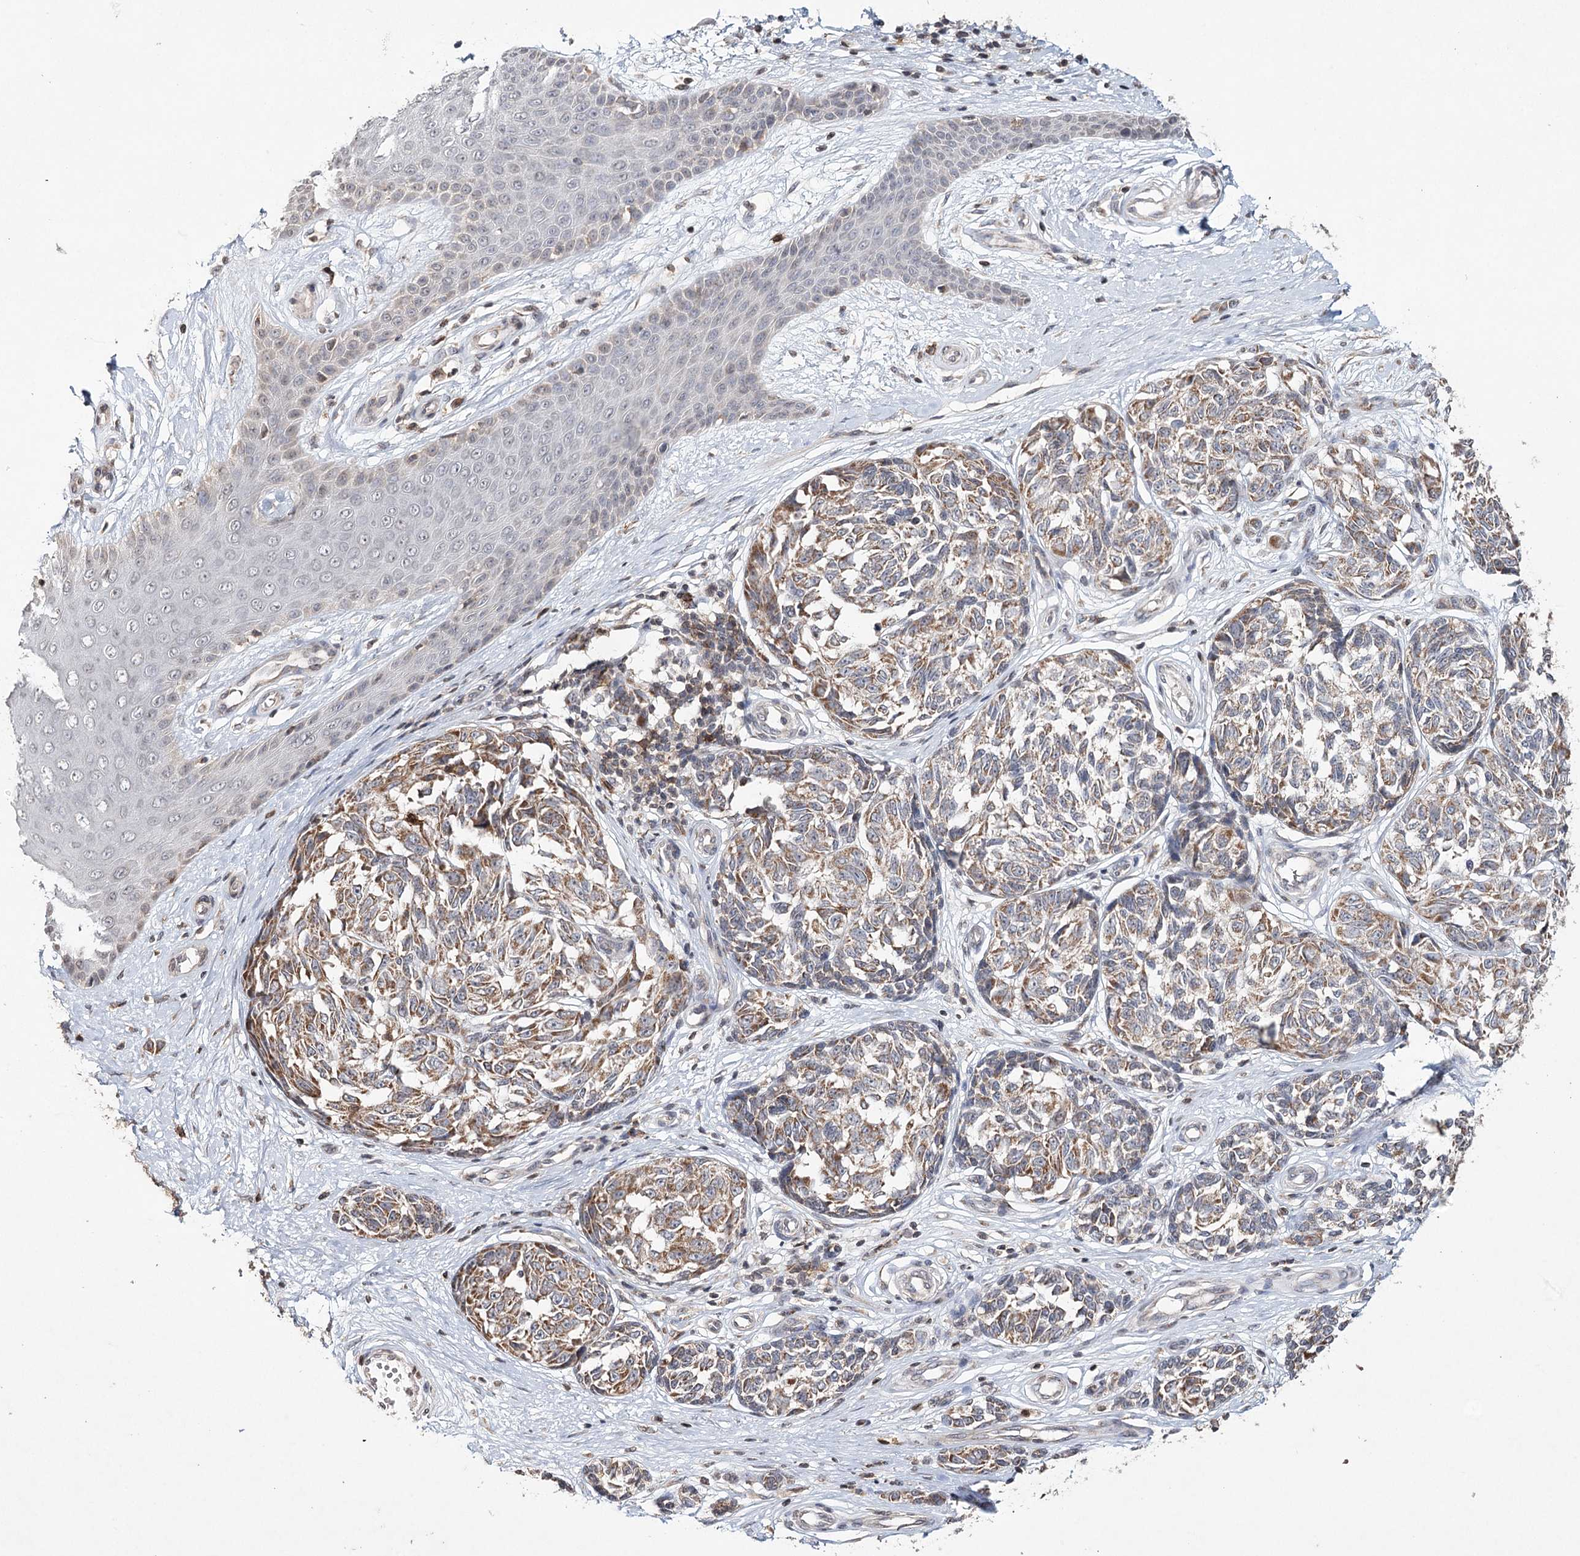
{"staining": {"intensity": "moderate", "quantity": ">75%", "location": "cytoplasmic/membranous"}, "tissue": "melanoma", "cell_type": "Tumor cells", "image_type": "cancer", "snomed": [{"axis": "morphology", "description": "Malignant melanoma, NOS"}, {"axis": "topography", "description": "Skin"}], "caption": "Immunohistochemistry (IHC) (DAB (3,3'-diaminobenzidine)) staining of melanoma exhibits moderate cytoplasmic/membranous protein staining in approximately >75% of tumor cells.", "gene": "ICOS", "patient": {"sex": "female", "age": 64}}